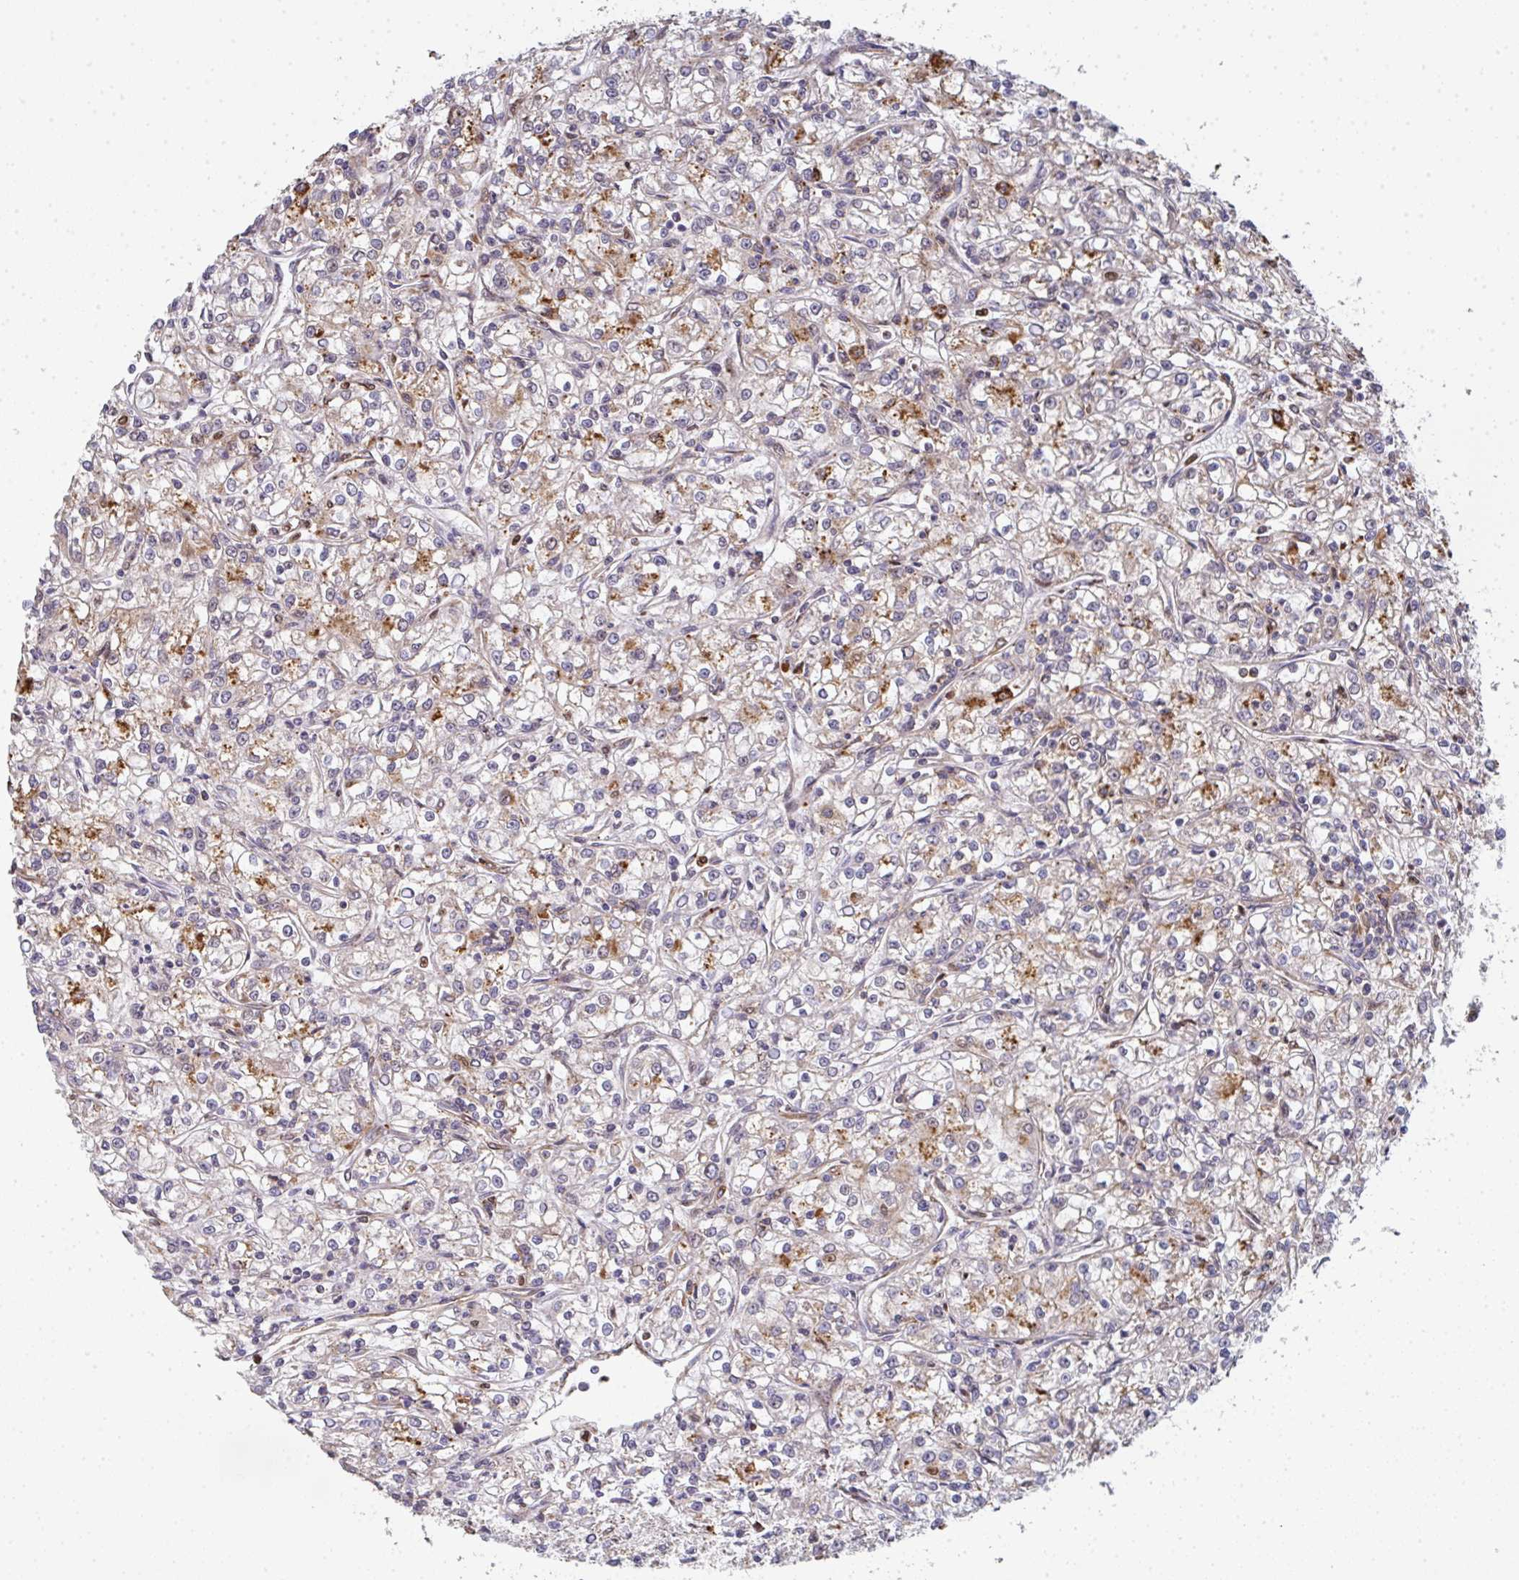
{"staining": {"intensity": "moderate", "quantity": "<25%", "location": "cytoplasmic/membranous"}, "tissue": "renal cancer", "cell_type": "Tumor cells", "image_type": "cancer", "snomed": [{"axis": "morphology", "description": "Adenocarcinoma, NOS"}, {"axis": "topography", "description": "Kidney"}], "caption": "Immunohistochemical staining of human renal cancer exhibits moderate cytoplasmic/membranous protein positivity in about <25% of tumor cells.", "gene": "SIMC1", "patient": {"sex": "female", "age": 59}}